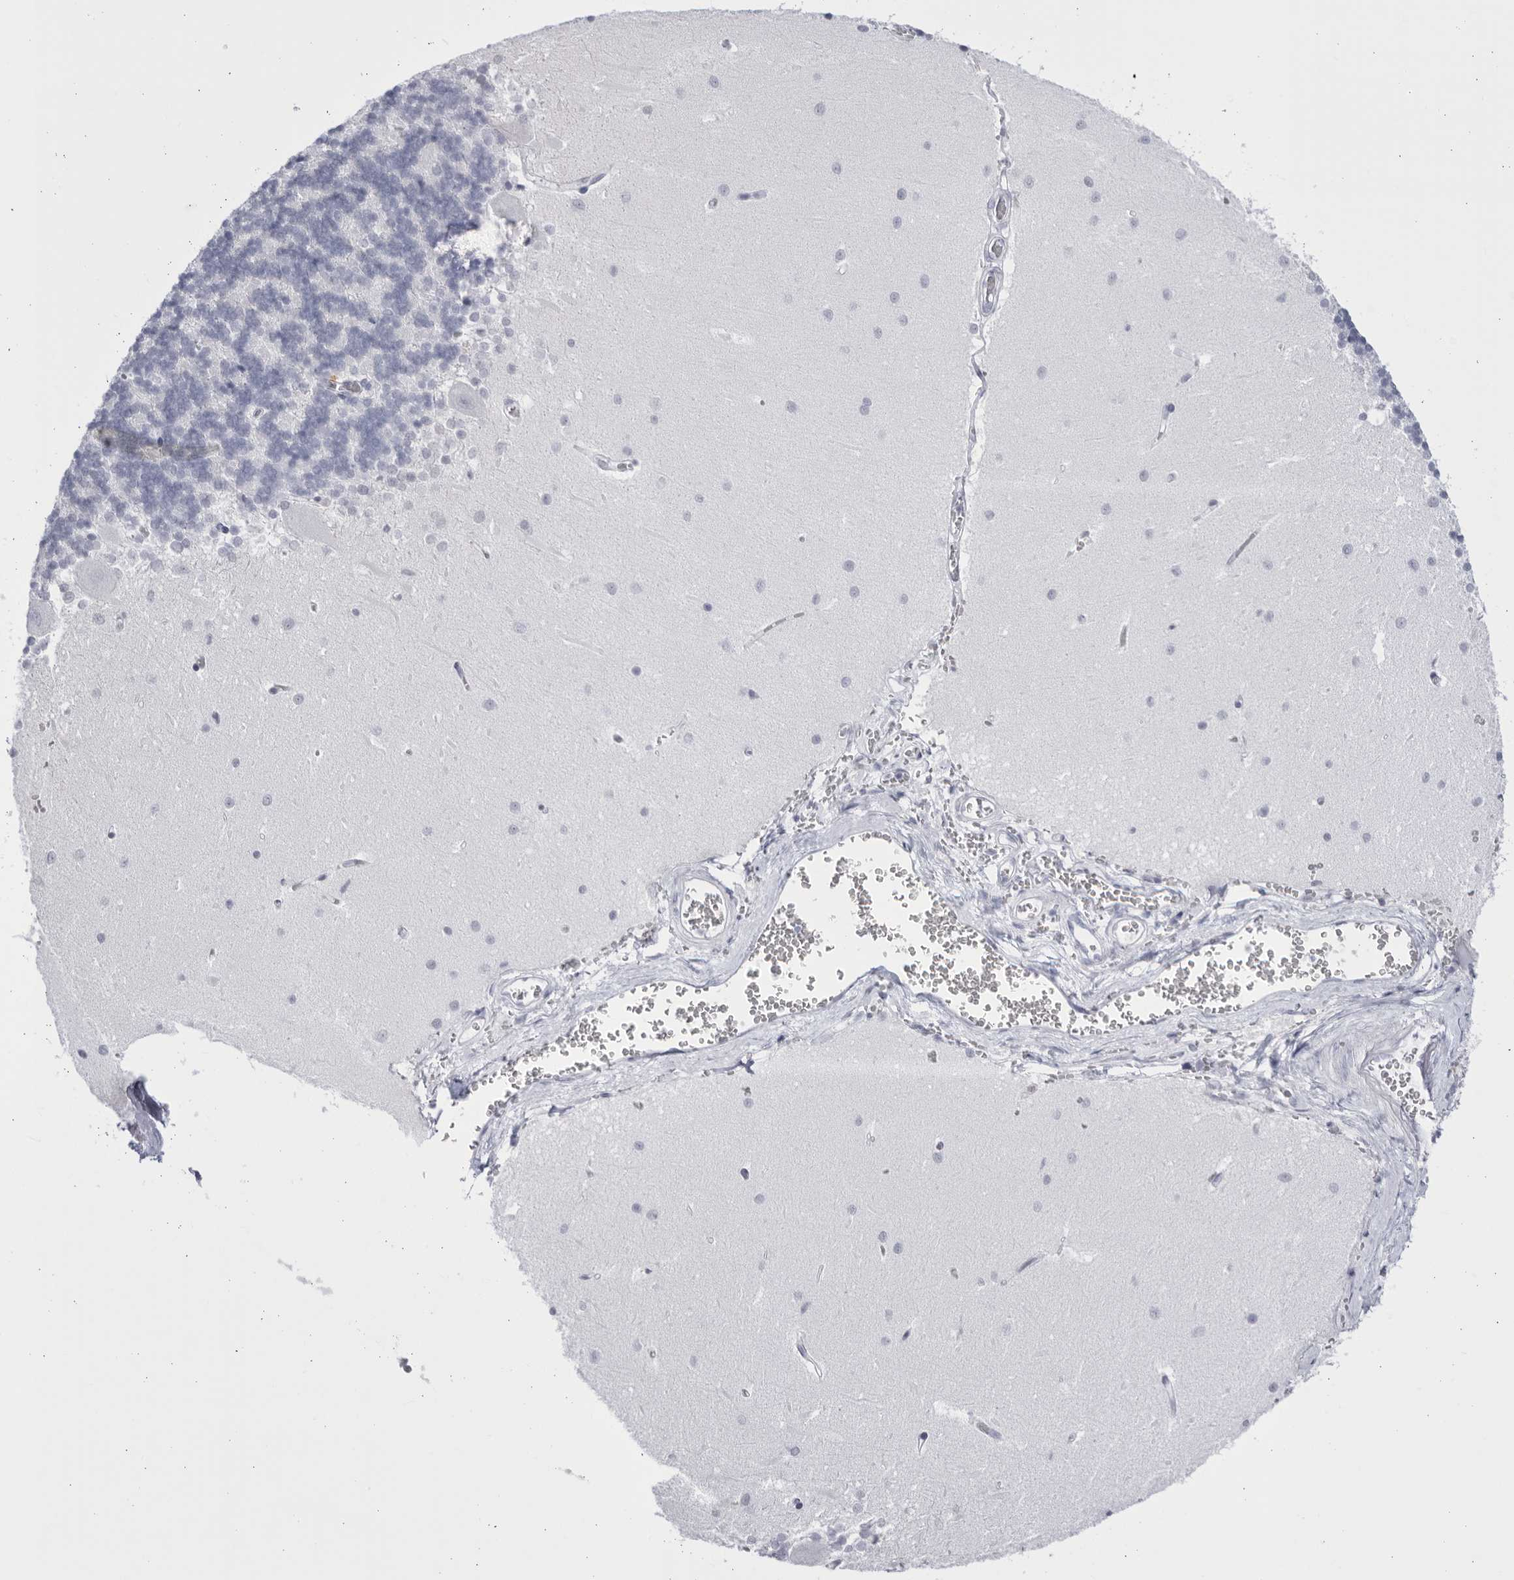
{"staining": {"intensity": "negative", "quantity": "none", "location": "none"}, "tissue": "cerebellum", "cell_type": "Cells in granular layer", "image_type": "normal", "snomed": [{"axis": "morphology", "description": "Normal tissue, NOS"}, {"axis": "topography", "description": "Cerebellum"}], "caption": "This is an immunohistochemistry (IHC) photomicrograph of benign cerebellum. There is no staining in cells in granular layer.", "gene": "CCDC181", "patient": {"sex": "male", "age": 37}}